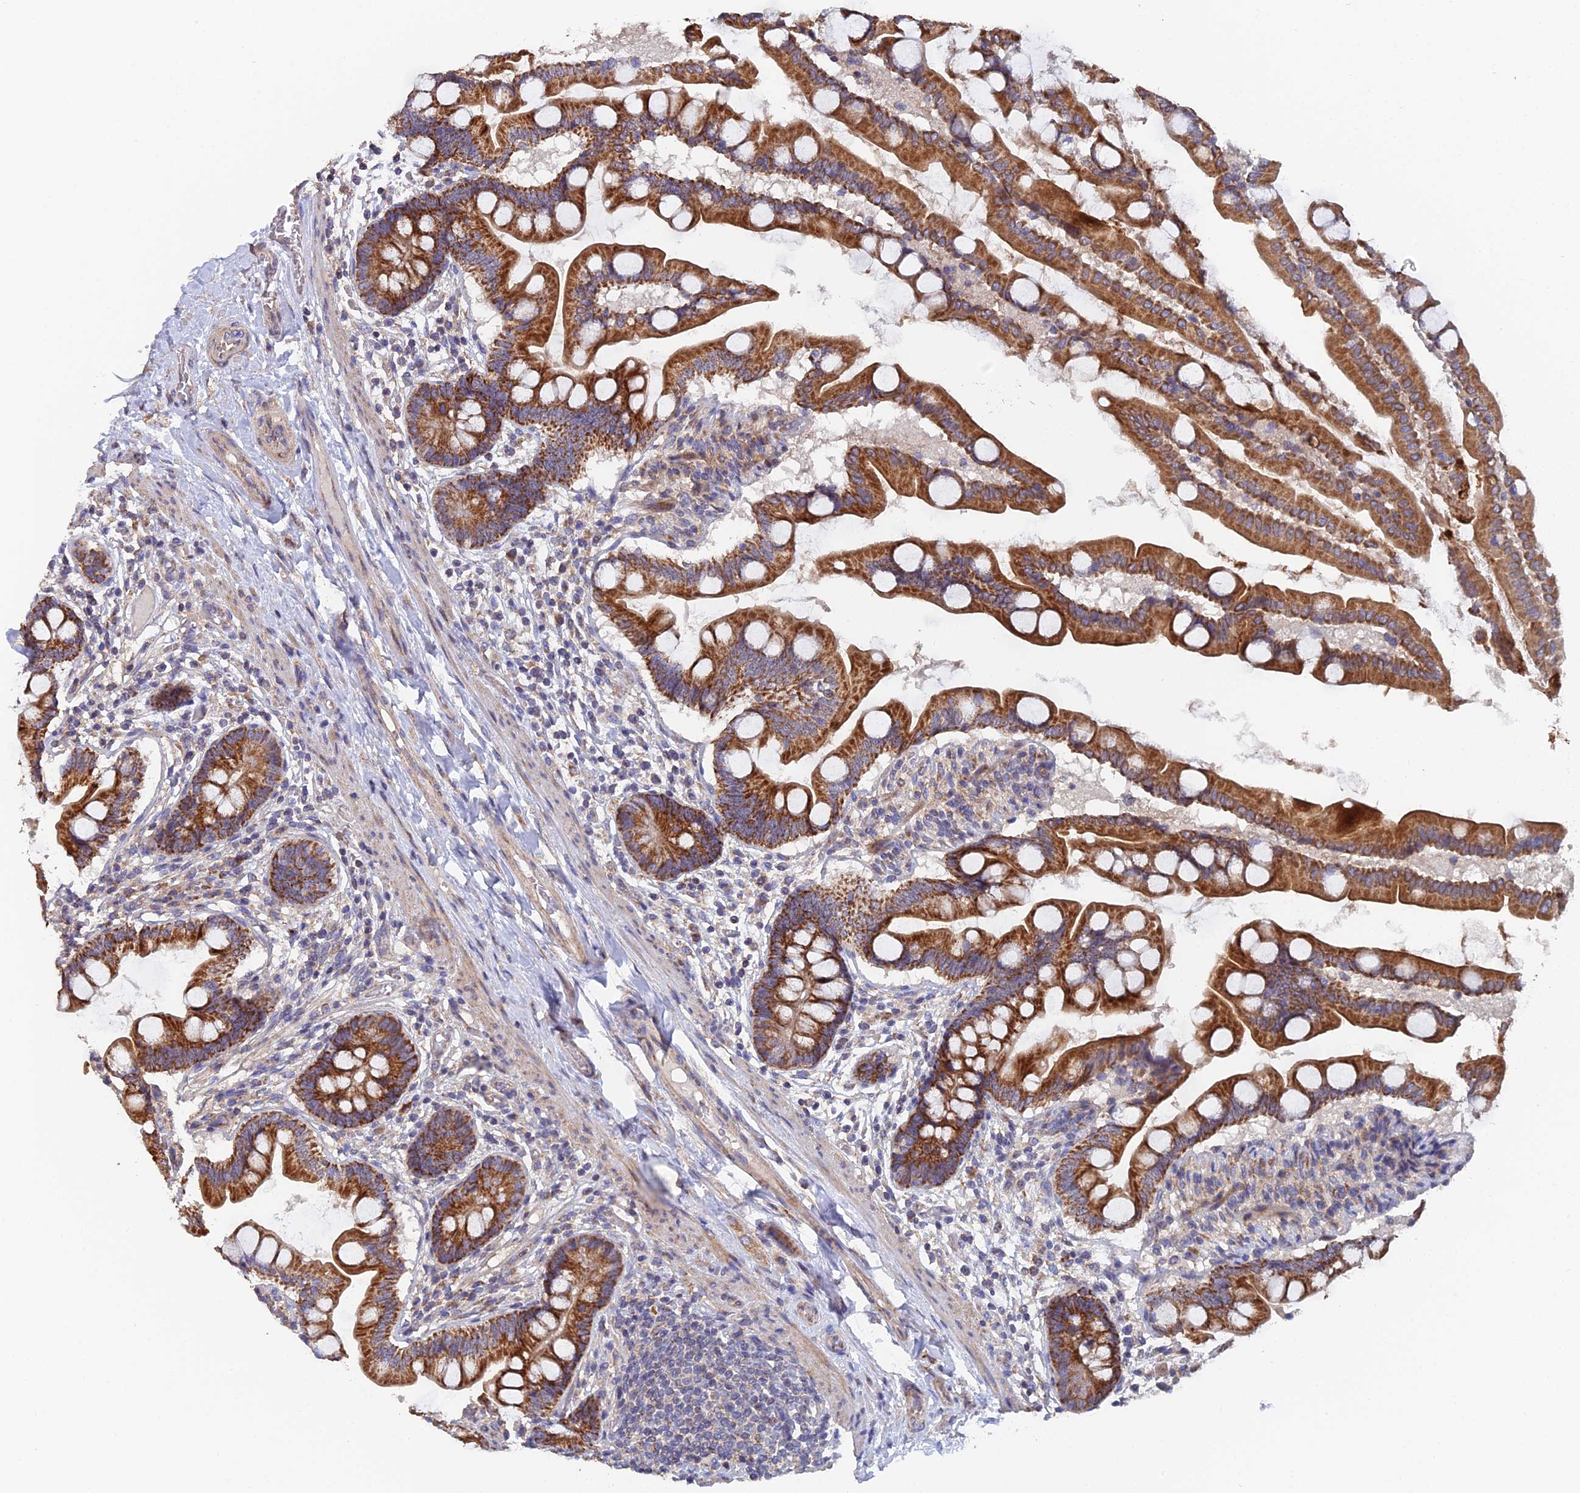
{"staining": {"intensity": "strong", "quantity": ">75%", "location": "cytoplasmic/membranous"}, "tissue": "small intestine", "cell_type": "Glandular cells", "image_type": "normal", "snomed": [{"axis": "morphology", "description": "Normal tissue, NOS"}, {"axis": "topography", "description": "Small intestine"}], "caption": "Immunohistochemistry (IHC) (DAB (3,3'-diaminobenzidine)) staining of benign small intestine displays strong cytoplasmic/membranous protein expression in about >75% of glandular cells. Using DAB (3,3'-diaminobenzidine) (brown) and hematoxylin (blue) stains, captured at high magnification using brightfield microscopy.", "gene": "ECSIT", "patient": {"sex": "female", "age": 56}}